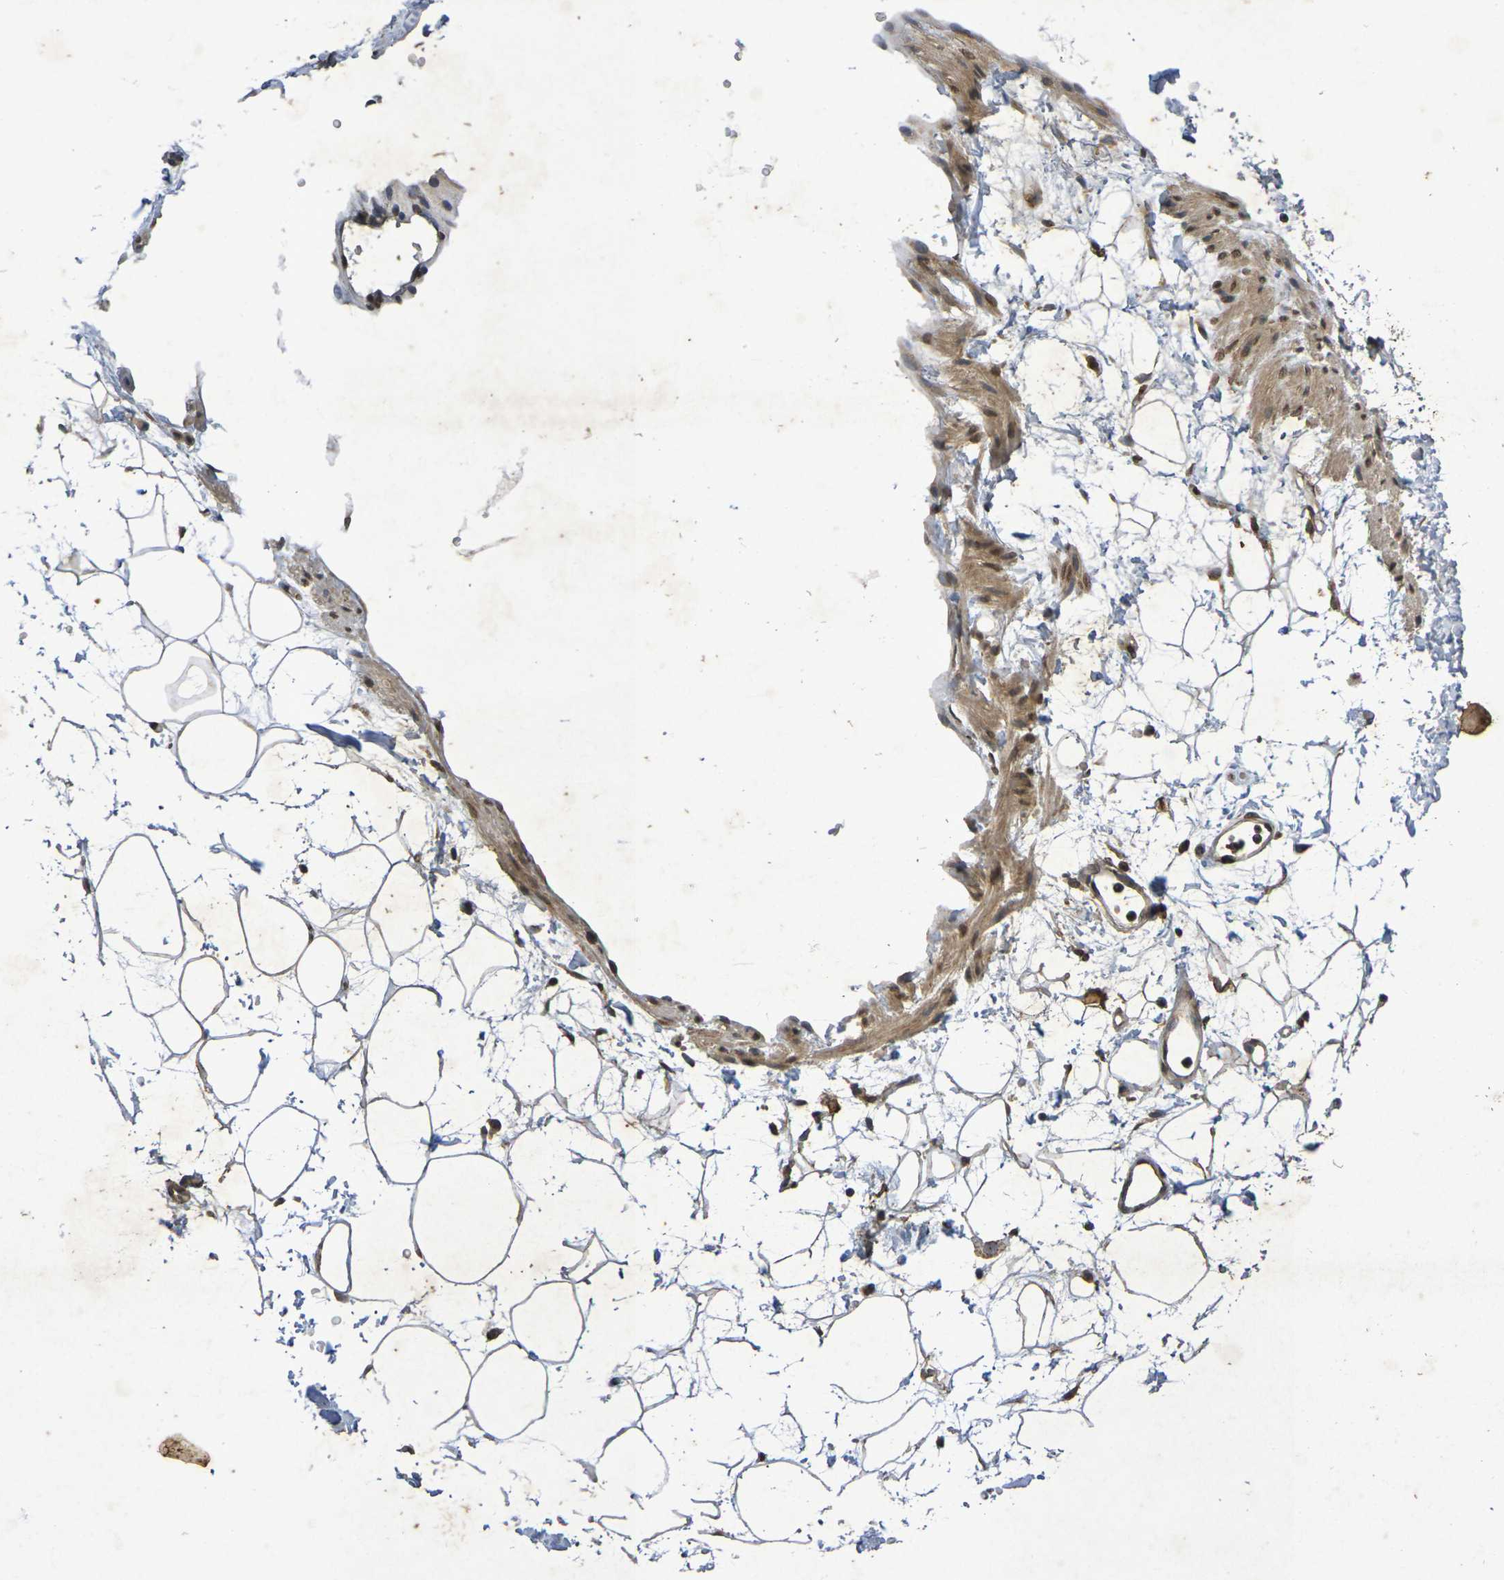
{"staining": {"intensity": "weak", "quantity": "25%-75%", "location": "cytoplasmic/membranous"}, "tissue": "adipose tissue", "cell_type": "Adipocytes", "image_type": "normal", "snomed": [{"axis": "morphology", "description": "Normal tissue, NOS"}, {"axis": "topography", "description": "Soft tissue"}], "caption": "An image showing weak cytoplasmic/membranous staining in approximately 25%-75% of adipocytes in normal adipose tissue, as visualized by brown immunohistochemical staining.", "gene": "GUCY1A2", "patient": {"sex": "male", "age": 72}}